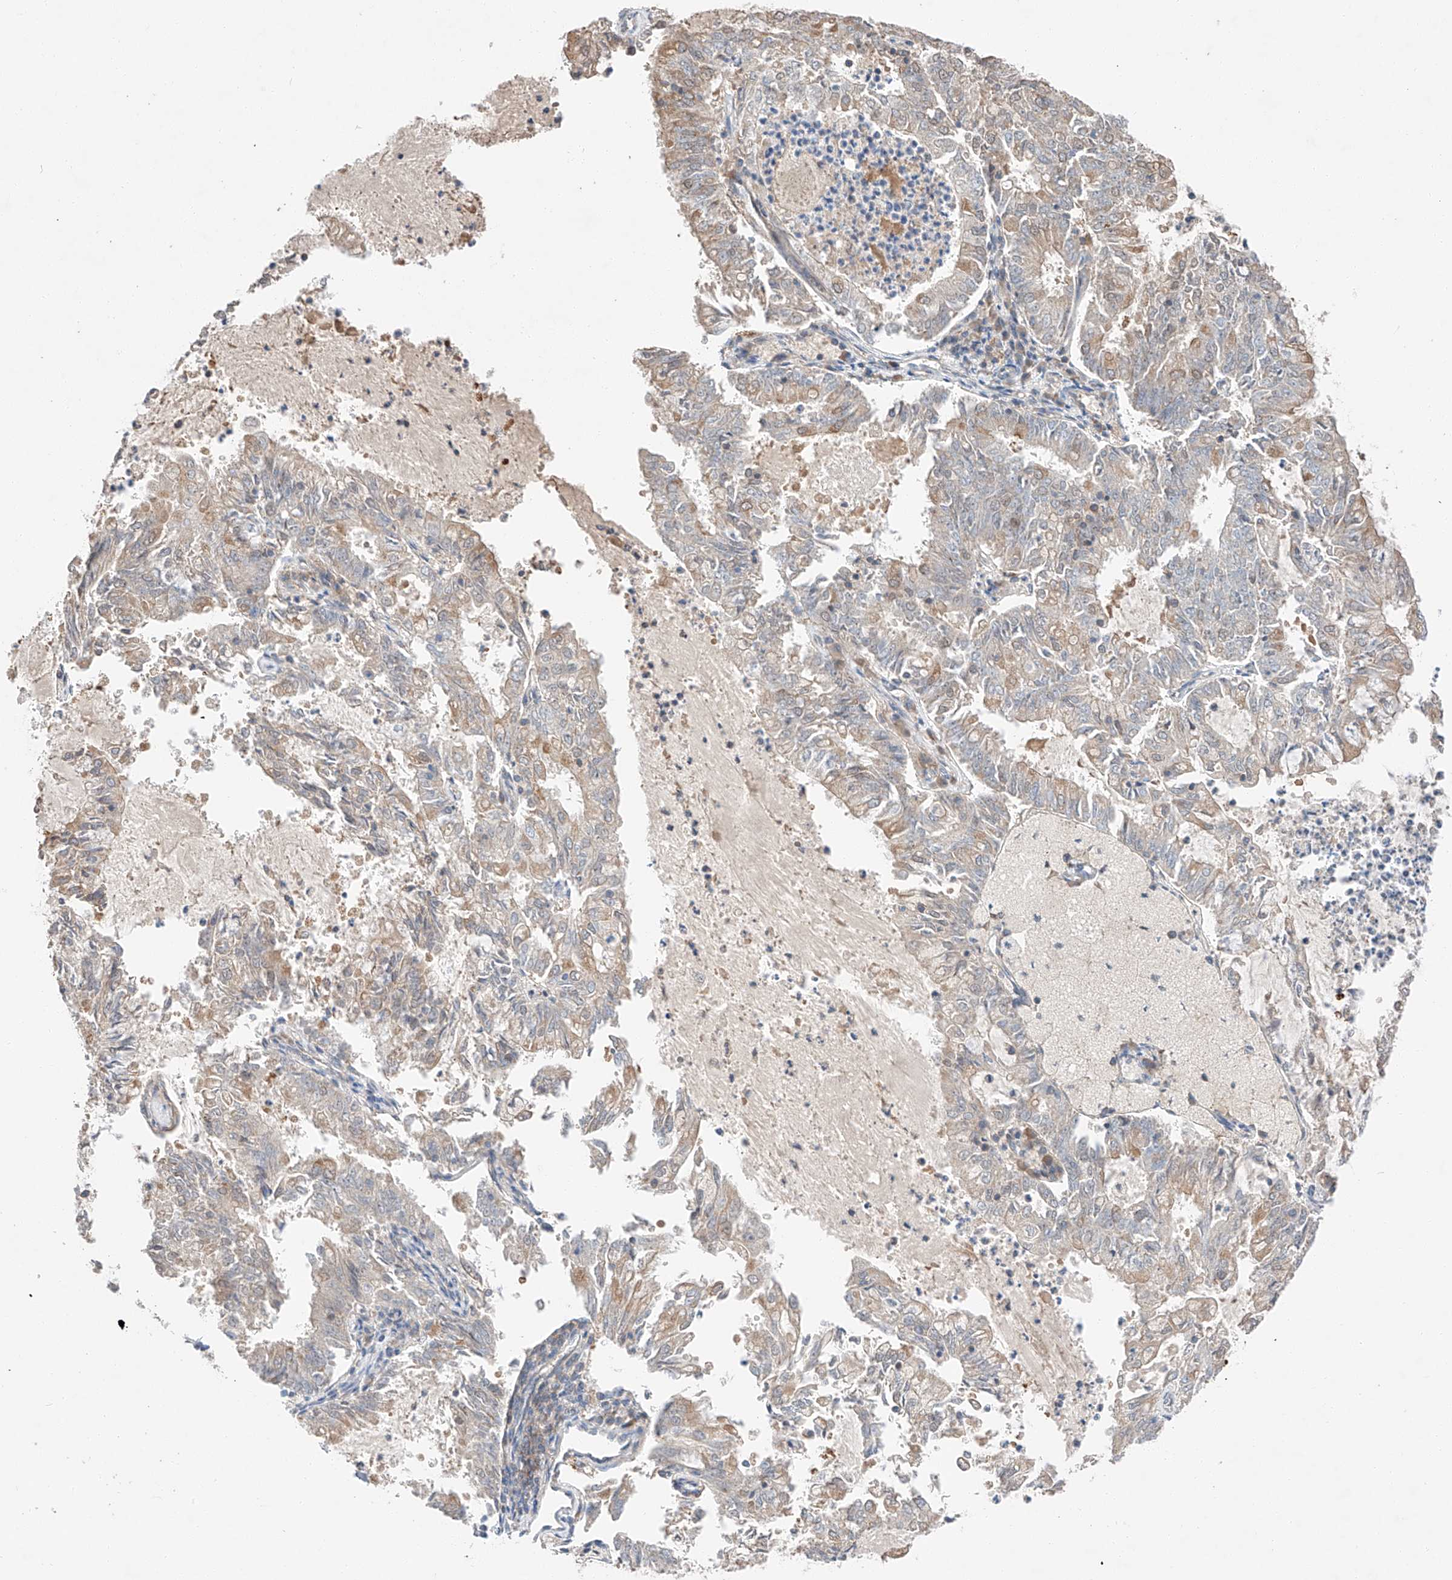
{"staining": {"intensity": "weak", "quantity": "<25%", "location": "cytoplasmic/membranous"}, "tissue": "endometrial cancer", "cell_type": "Tumor cells", "image_type": "cancer", "snomed": [{"axis": "morphology", "description": "Adenocarcinoma, NOS"}, {"axis": "topography", "description": "Endometrium"}], "caption": "High power microscopy histopathology image of an immunohistochemistry histopathology image of adenocarcinoma (endometrial), revealing no significant positivity in tumor cells.", "gene": "RUSC1", "patient": {"sex": "female", "age": 57}}